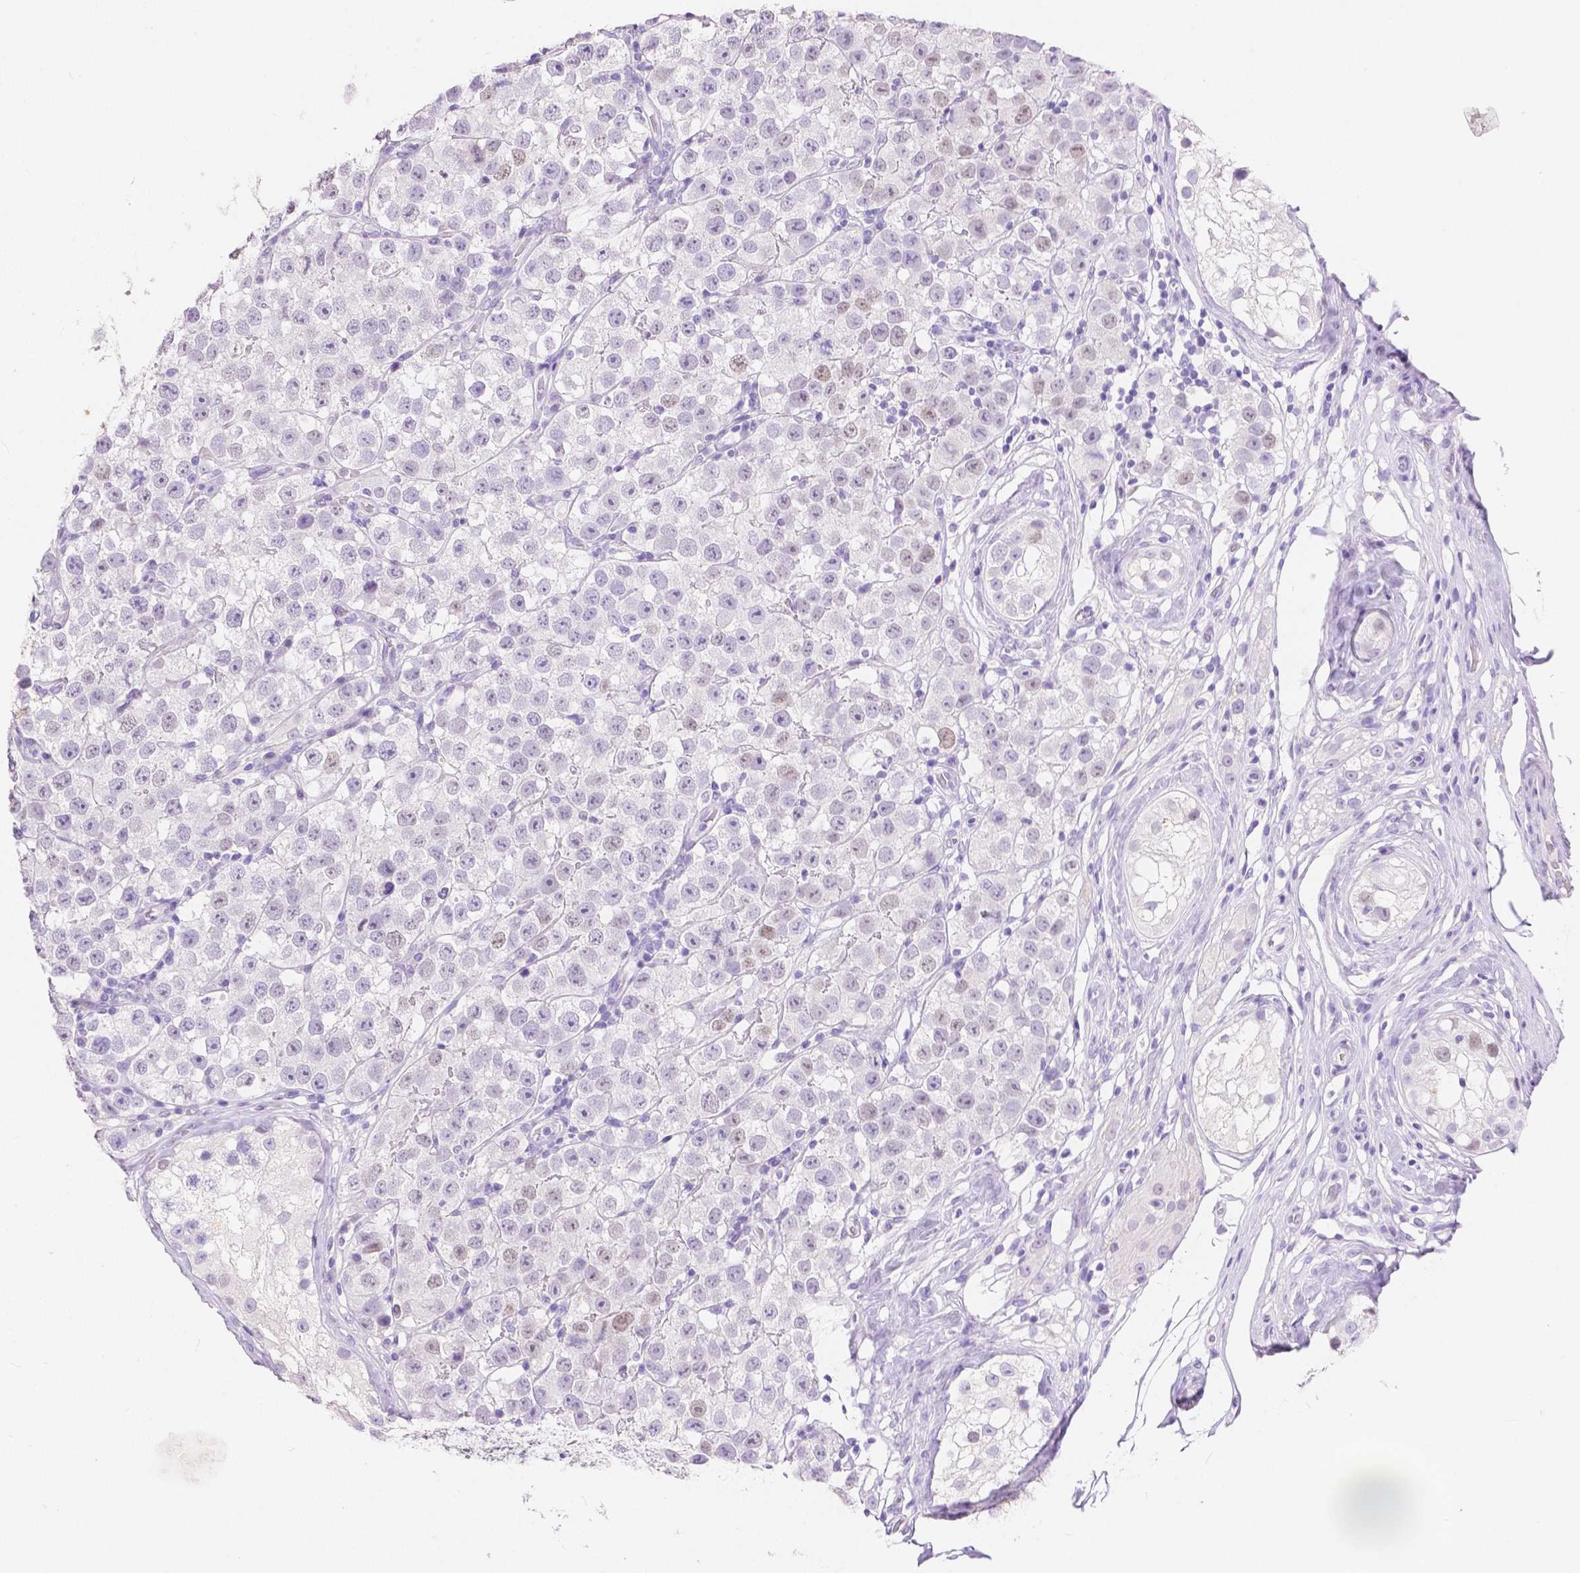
{"staining": {"intensity": "weak", "quantity": "<25%", "location": "nuclear"}, "tissue": "testis cancer", "cell_type": "Tumor cells", "image_type": "cancer", "snomed": [{"axis": "morphology", "description": "Seminoma, NOS"}, {"axis": "topography", "description": "Testis"}], "caption": "Tumor cells are negative for brown protein staining in seminoma (testis). Nuclei are stained in blue.", "gene": "HNF1B", "patient": {"sex": "male", "age": 34}}